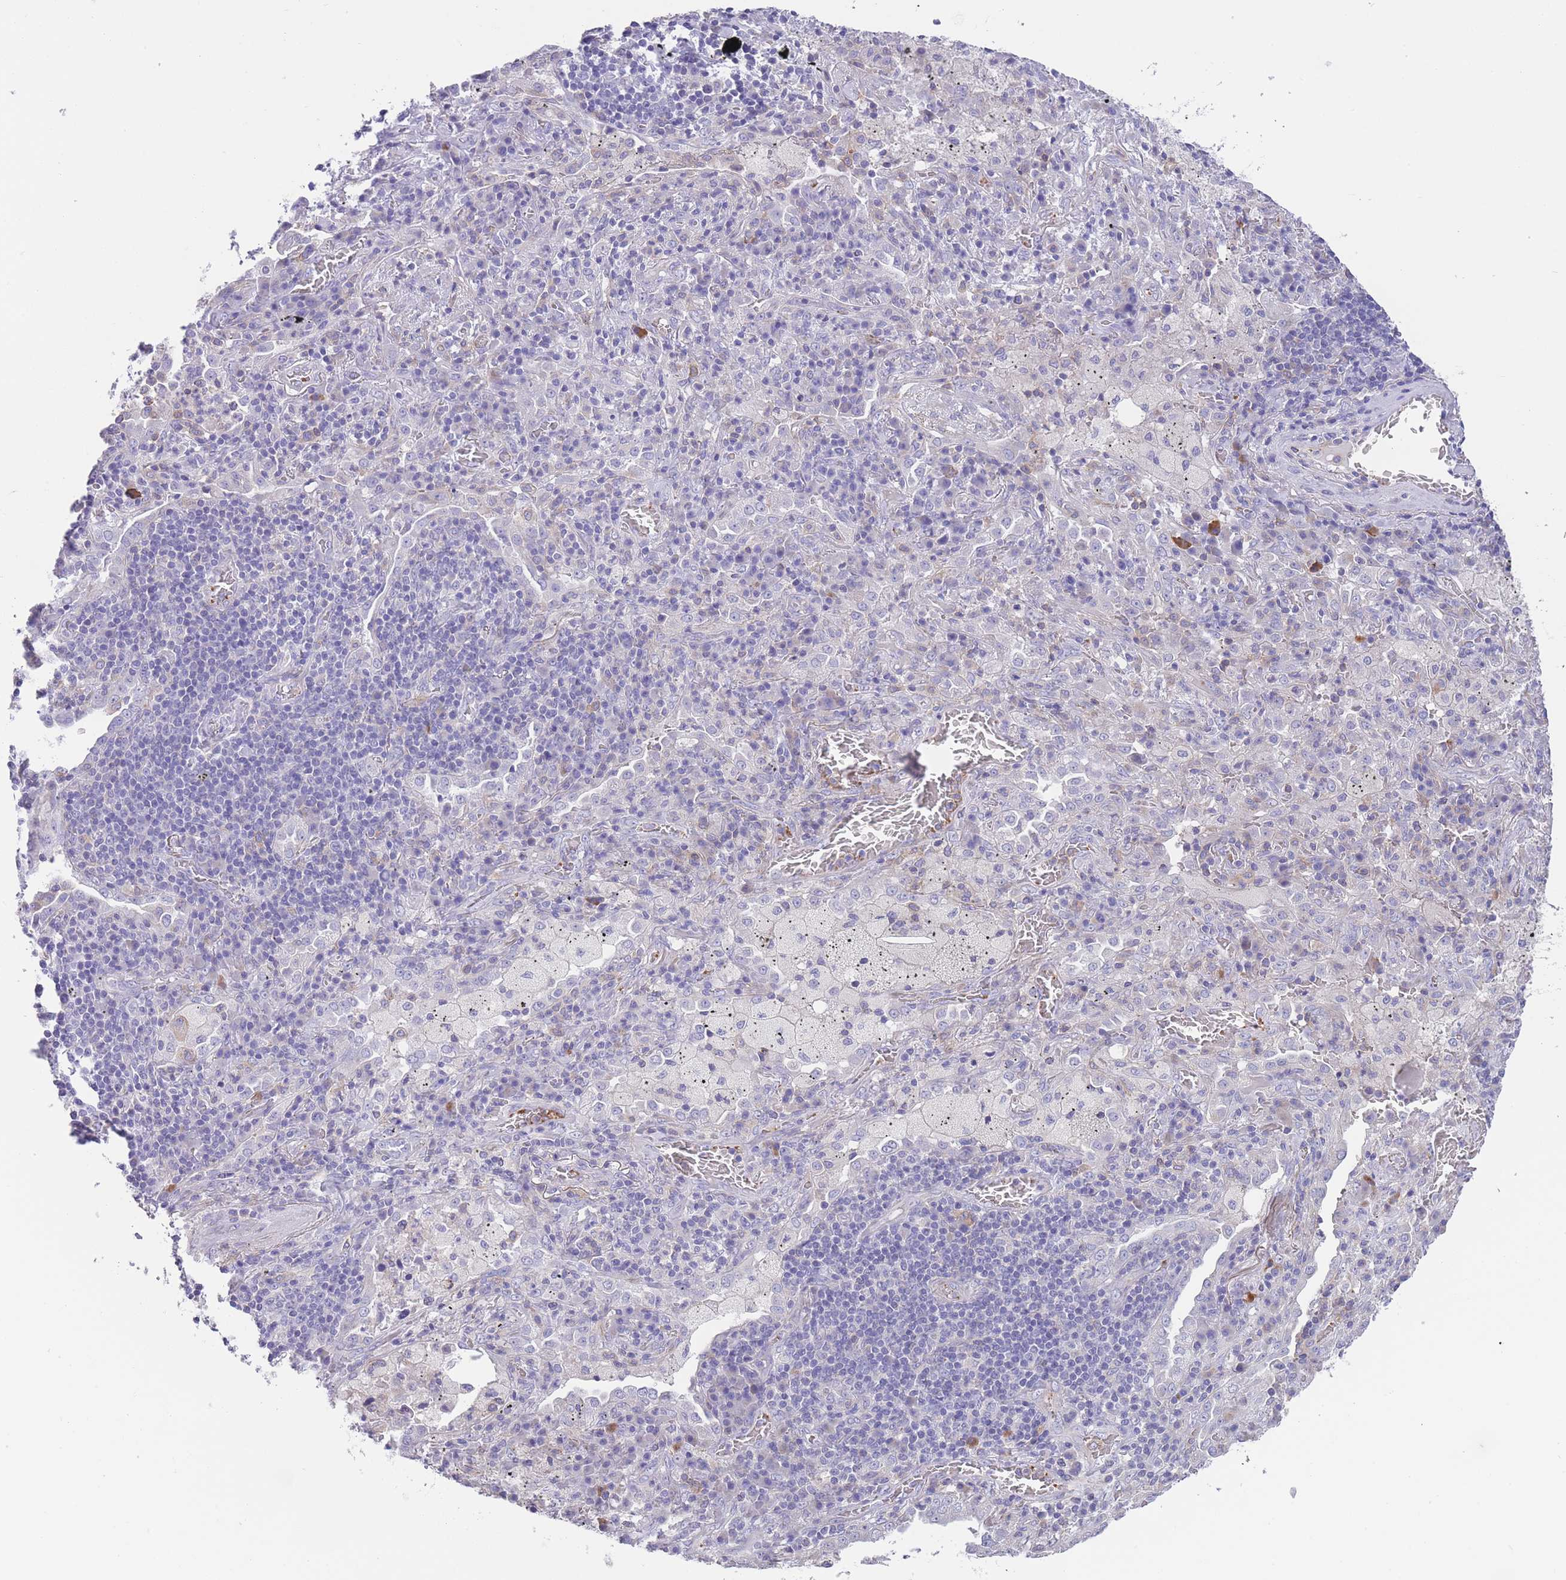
{"staining": {"intensity": "negative", "quantity": "none", "location": "none"}, "tissue": "lung cancer", "cell_type": "Tumor cells", "image_type": "cancer", "snomed": [{"axis": "morphology", "description": "Squamous cell carcinoma, NOS"}, {"axis": "topography", "description": "Lung"}], "caption": "Lung cancer was stained to show a protein in brown. There is no significant staining in tumor cells. The staining was performed using DAB to visualize the protein expression in brown, while the nuclei were stained in blue with hematoxylin (Magnification: 20x).", "gene": "LDB3", "patient": {"sex": "female", "age": 63}}